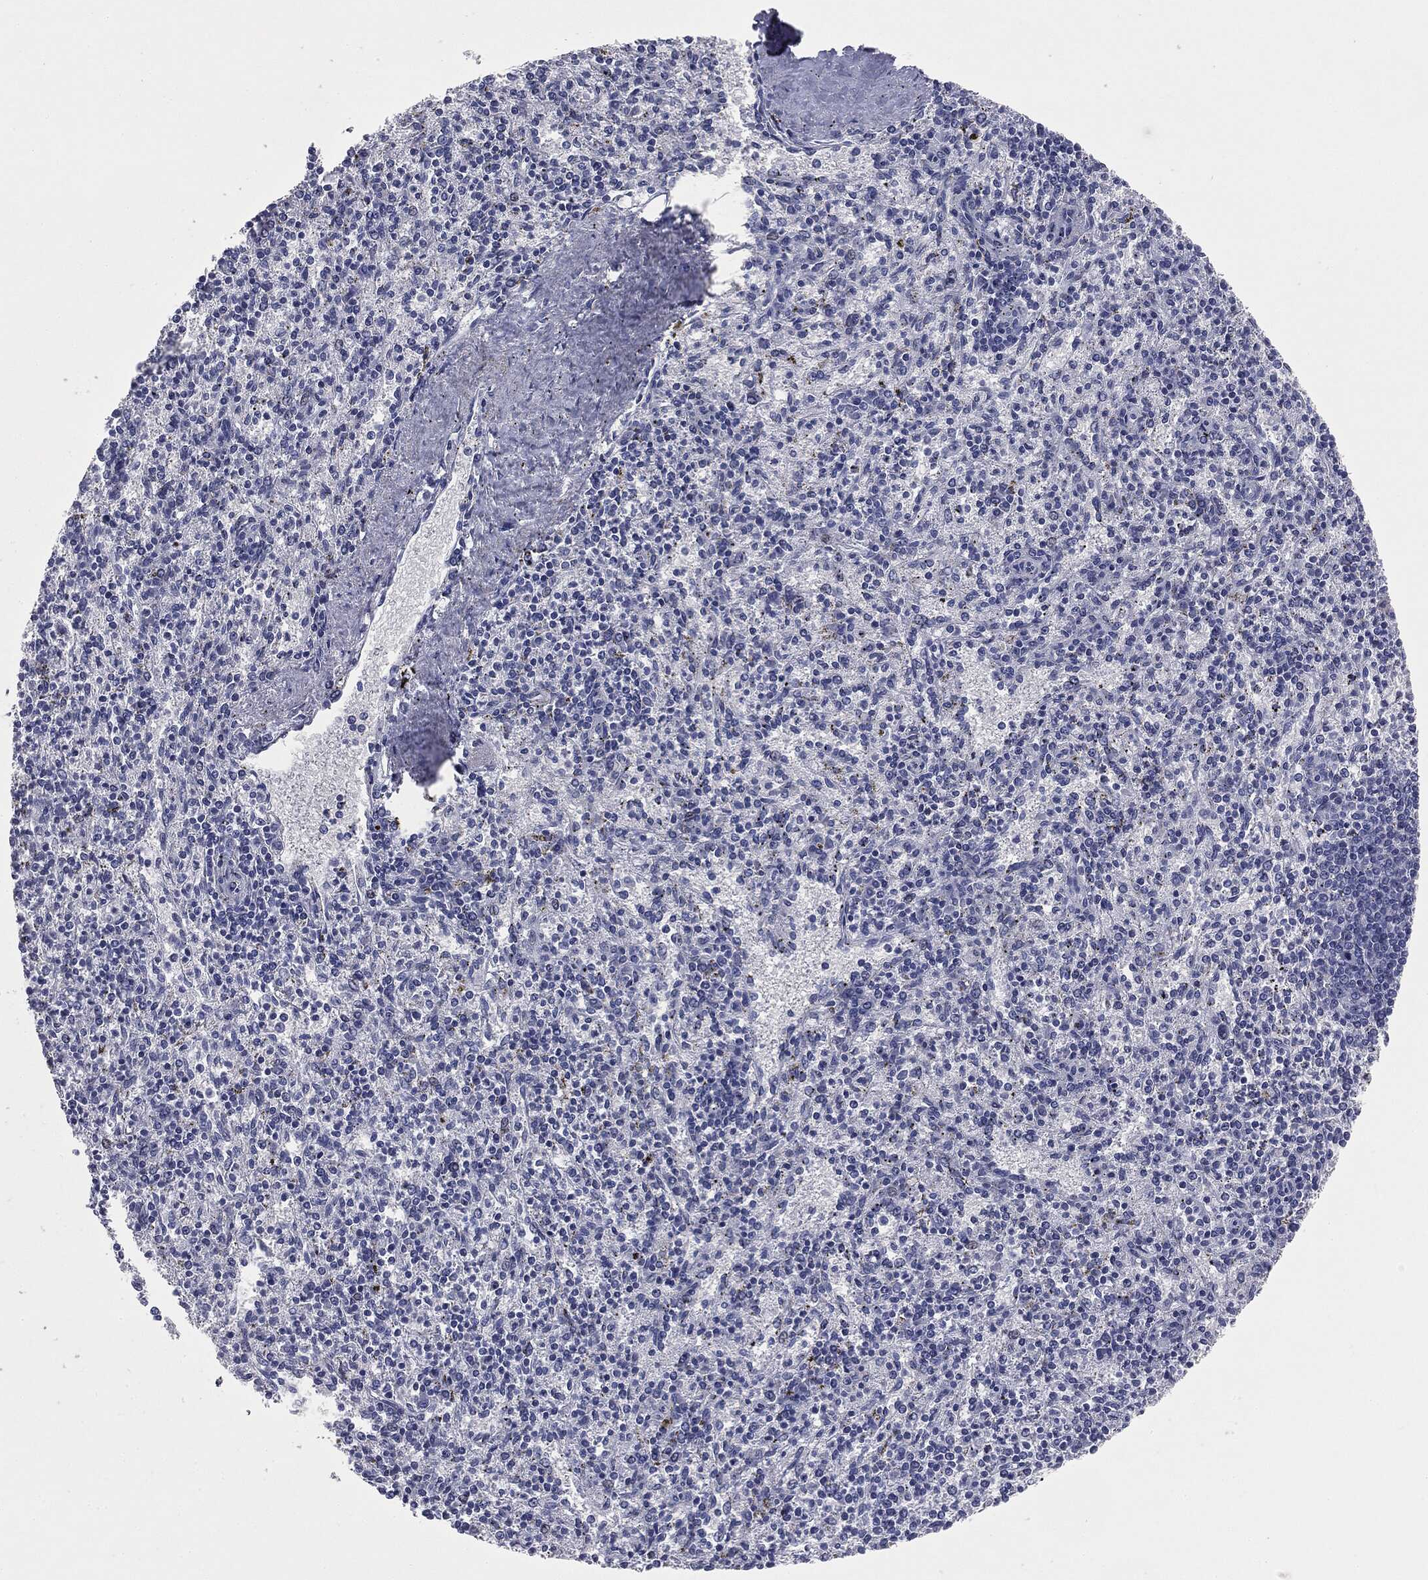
{"staining": {"intensity": "negative", "quantity": "none", "location": "none"}, "tissue": "spleen", "cell_type": "Cells in red pulp", "image_type": "normal", "snomed": [{"axis": "morphology", "description": "Normal tissue, NOS"}, {"axis": "topography", "description": "Spleen"}], "caption": "Immunohistochemistry image of normal spleen: spleen stained with DAB shows no significant protein expression in cells in red pulp. The staining was performed using DAB to visualize the protein expression in brown, while the nuclei were stained in blue with hematoxylin (Magnification: 20x).", "gene": "ATP2A1", "patient": {"sex": "female", "age": 37}}